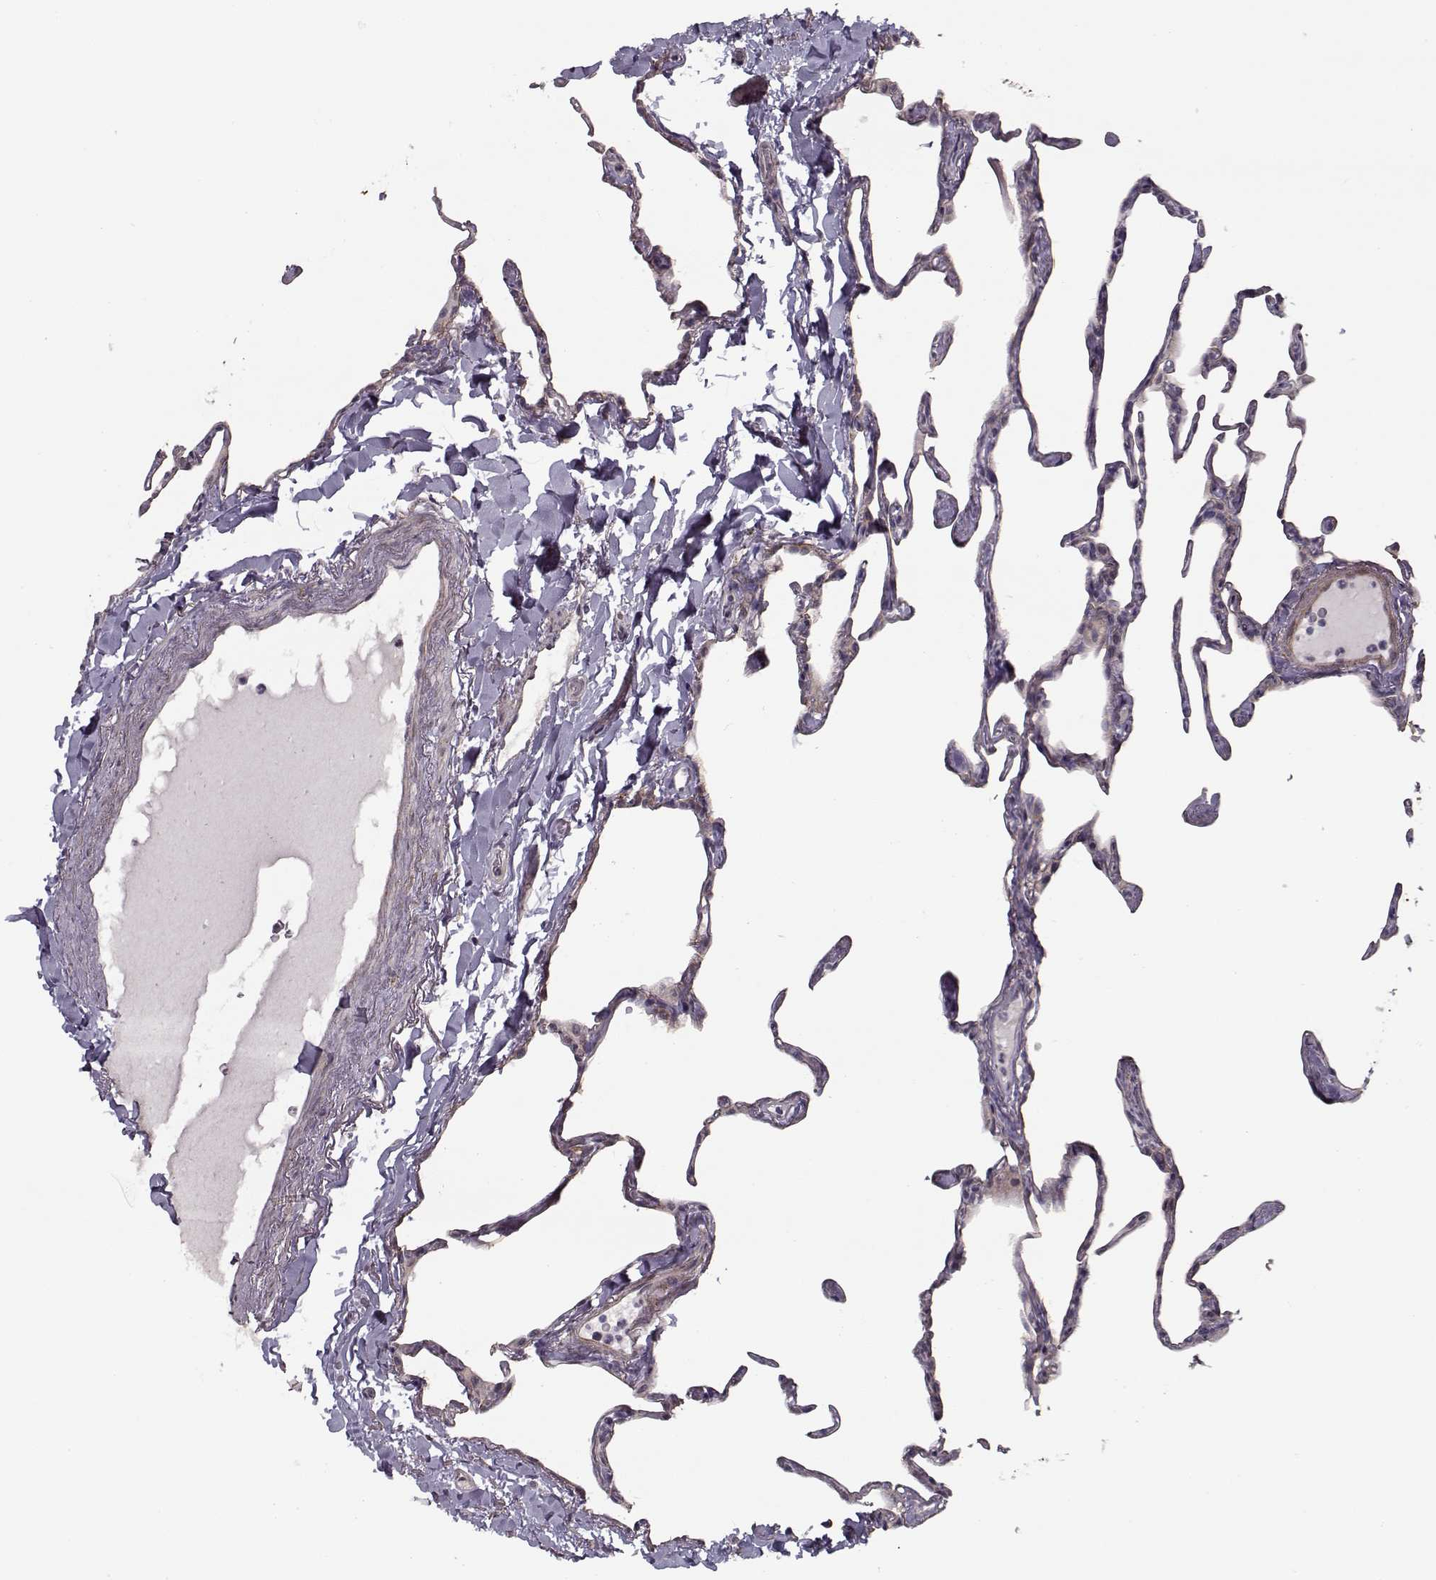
{"staining": {"intensity": "negative", "quantity": "none", "location": "none"}, "tissue": "lung", "cell_type": "Alveolar cells", "image_type": "normal", "snomed": [{"axis": "morphology", "description": "Normal tissue, NOS"}, {"axis": "topography", "description": "Lung"}], "caption": "This is a image of immunohistochemistry staining of normal lung, which shows no positivity in alveolar cells. (Brightfield microscopy of DAB (3,3'-diaminobenzidine) immunohistochemistry at high magnification).", "gene": "LAMB2", "patient": {"sex": "male", "age": 65}}